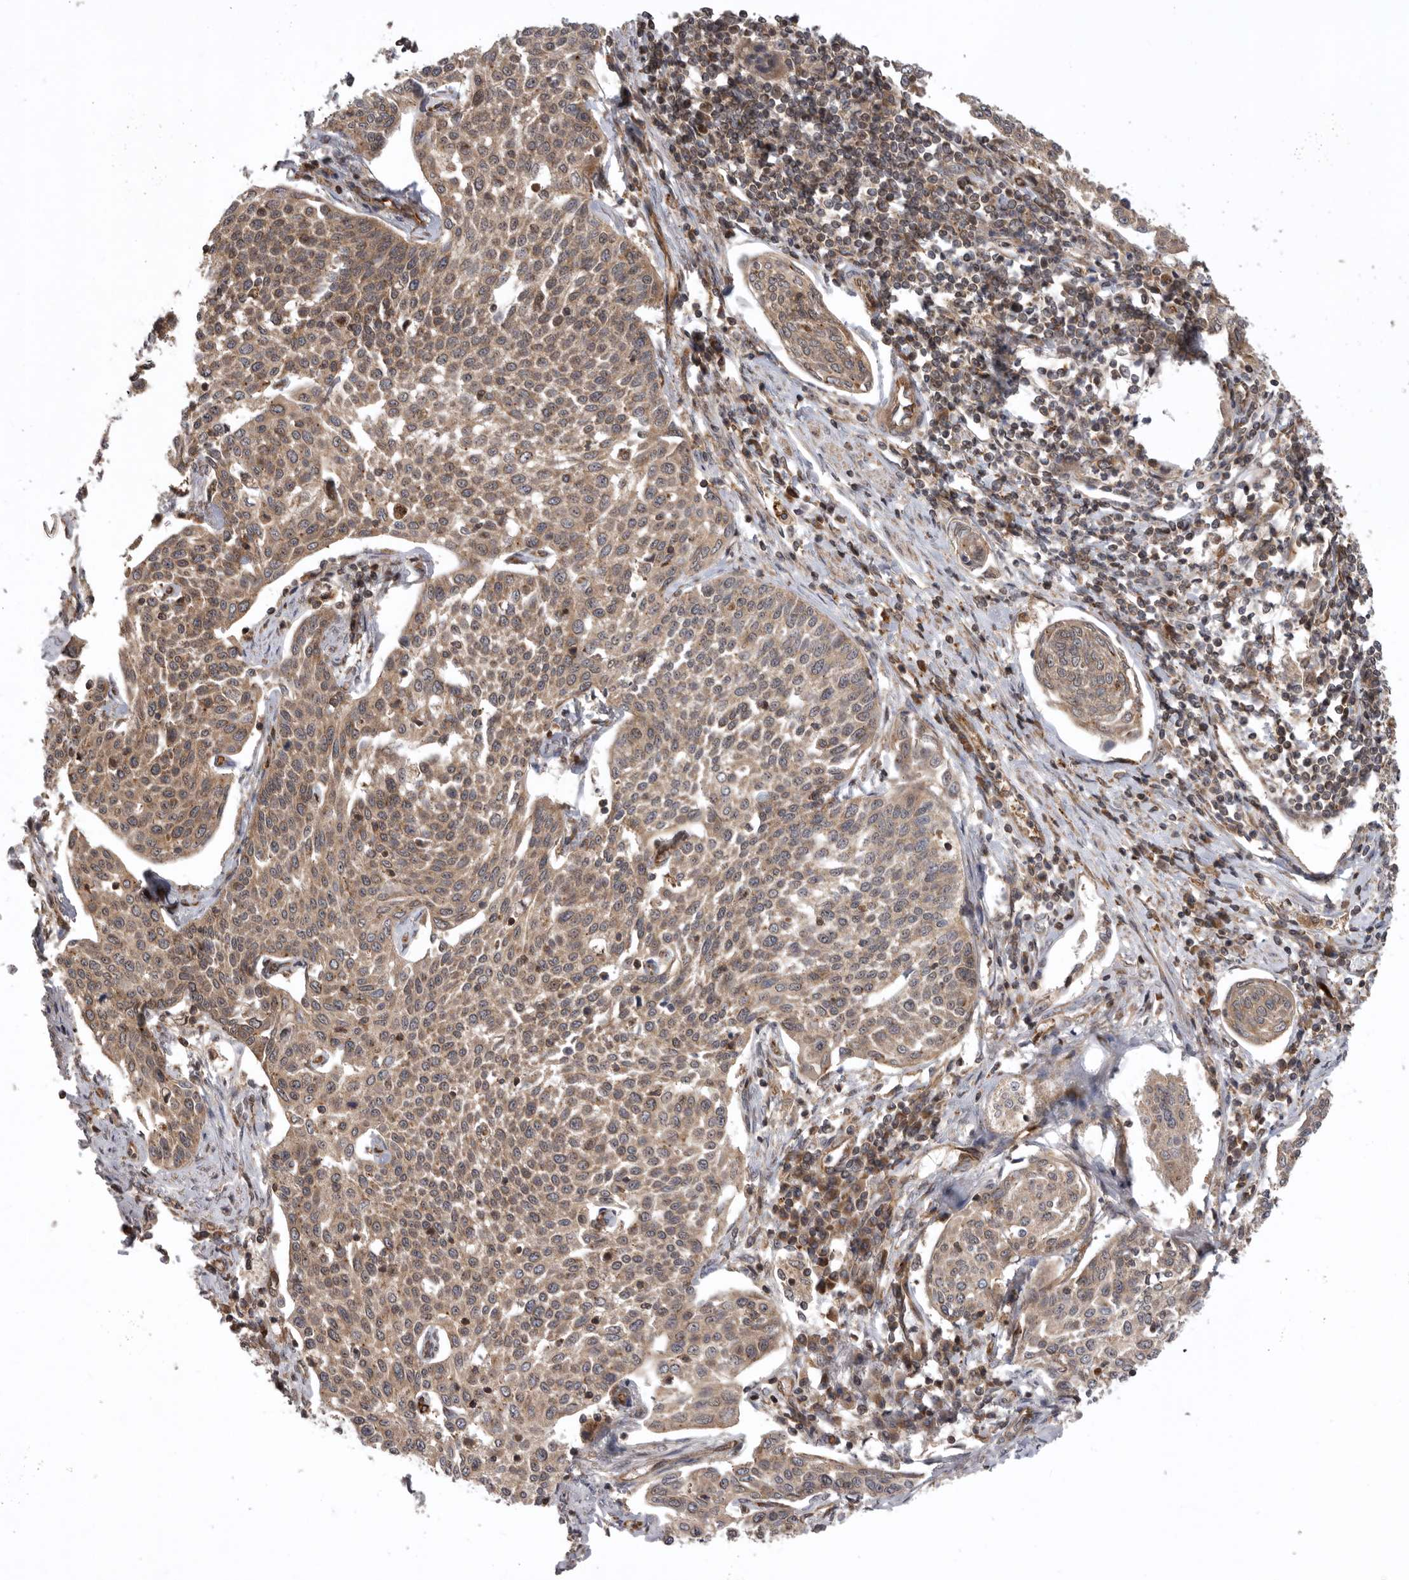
{"staining": {"intensity": "weak", "quantity": ">75%", "location": "cytoplasmic/membranous"}, "tissue": "cervical cancer", "cell_type": "Tumor cells", "image_type": "cancer", "snomed": [{"axis": "morphology", "description": "Squamous cell carcinoma, NOS"}, {"axis": "topography", "description": "Cervix"}], "caption": "A brown stain shows weak cytoplasmic/membranous positivity of a protein in cervical cancer (squamous cell carcinoma) tumor cells. The staining was performed using DAB (3,3'-diaminobenzidine), with brown indicating positive protein expression. Nuclei are stained blue with hematoxylin.", "gene": "DHDDS", "patient": {"sex": "female", "age": 34}}